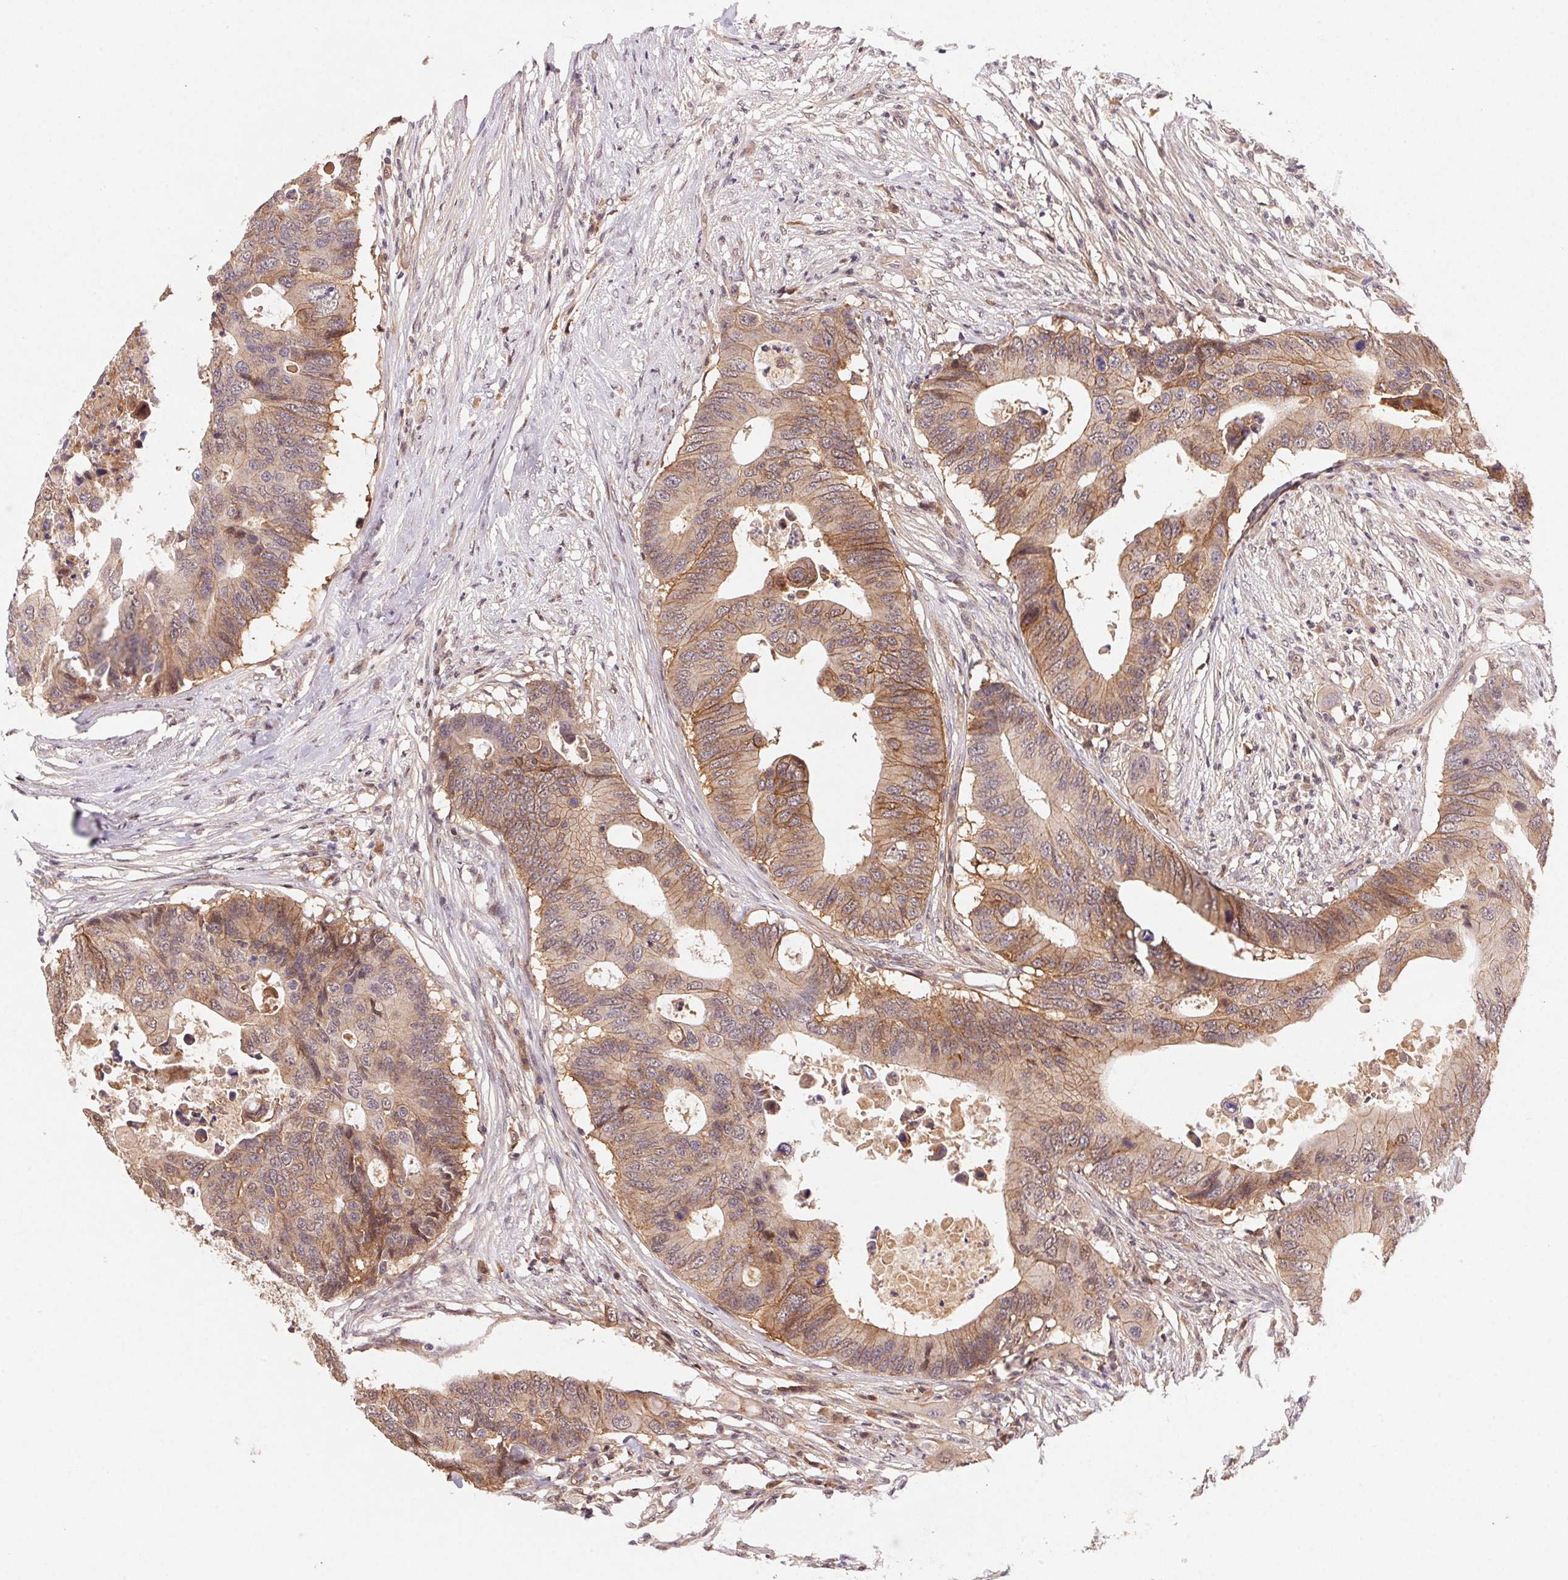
{"staining": {"intensity": "weak", "quantity": ">75%", "location": "cytoplasmic/membranous,nuclear"}, "tissue": "colorectal cancer", "cell_type": "Tumor cells", "image_type": "cancer", "snomed": [{"axis": "morphology", "description": "Adenocarcinoma, NOS"}, {"axis": "topography", "description": "Colon"}], "caption": "Immunohistochemistry (IHC) (DAB) staining of human colorectal adenocarcinoma exhibits weak cytoplasmic/membranous and nuclear protein staining in approximately >75% of tumor cells. (brown staining indicates protein expression, while blue staining denotes nuclei).", "gene": "SLC52A2", "patient": {"sex": "male", "age": 71}}